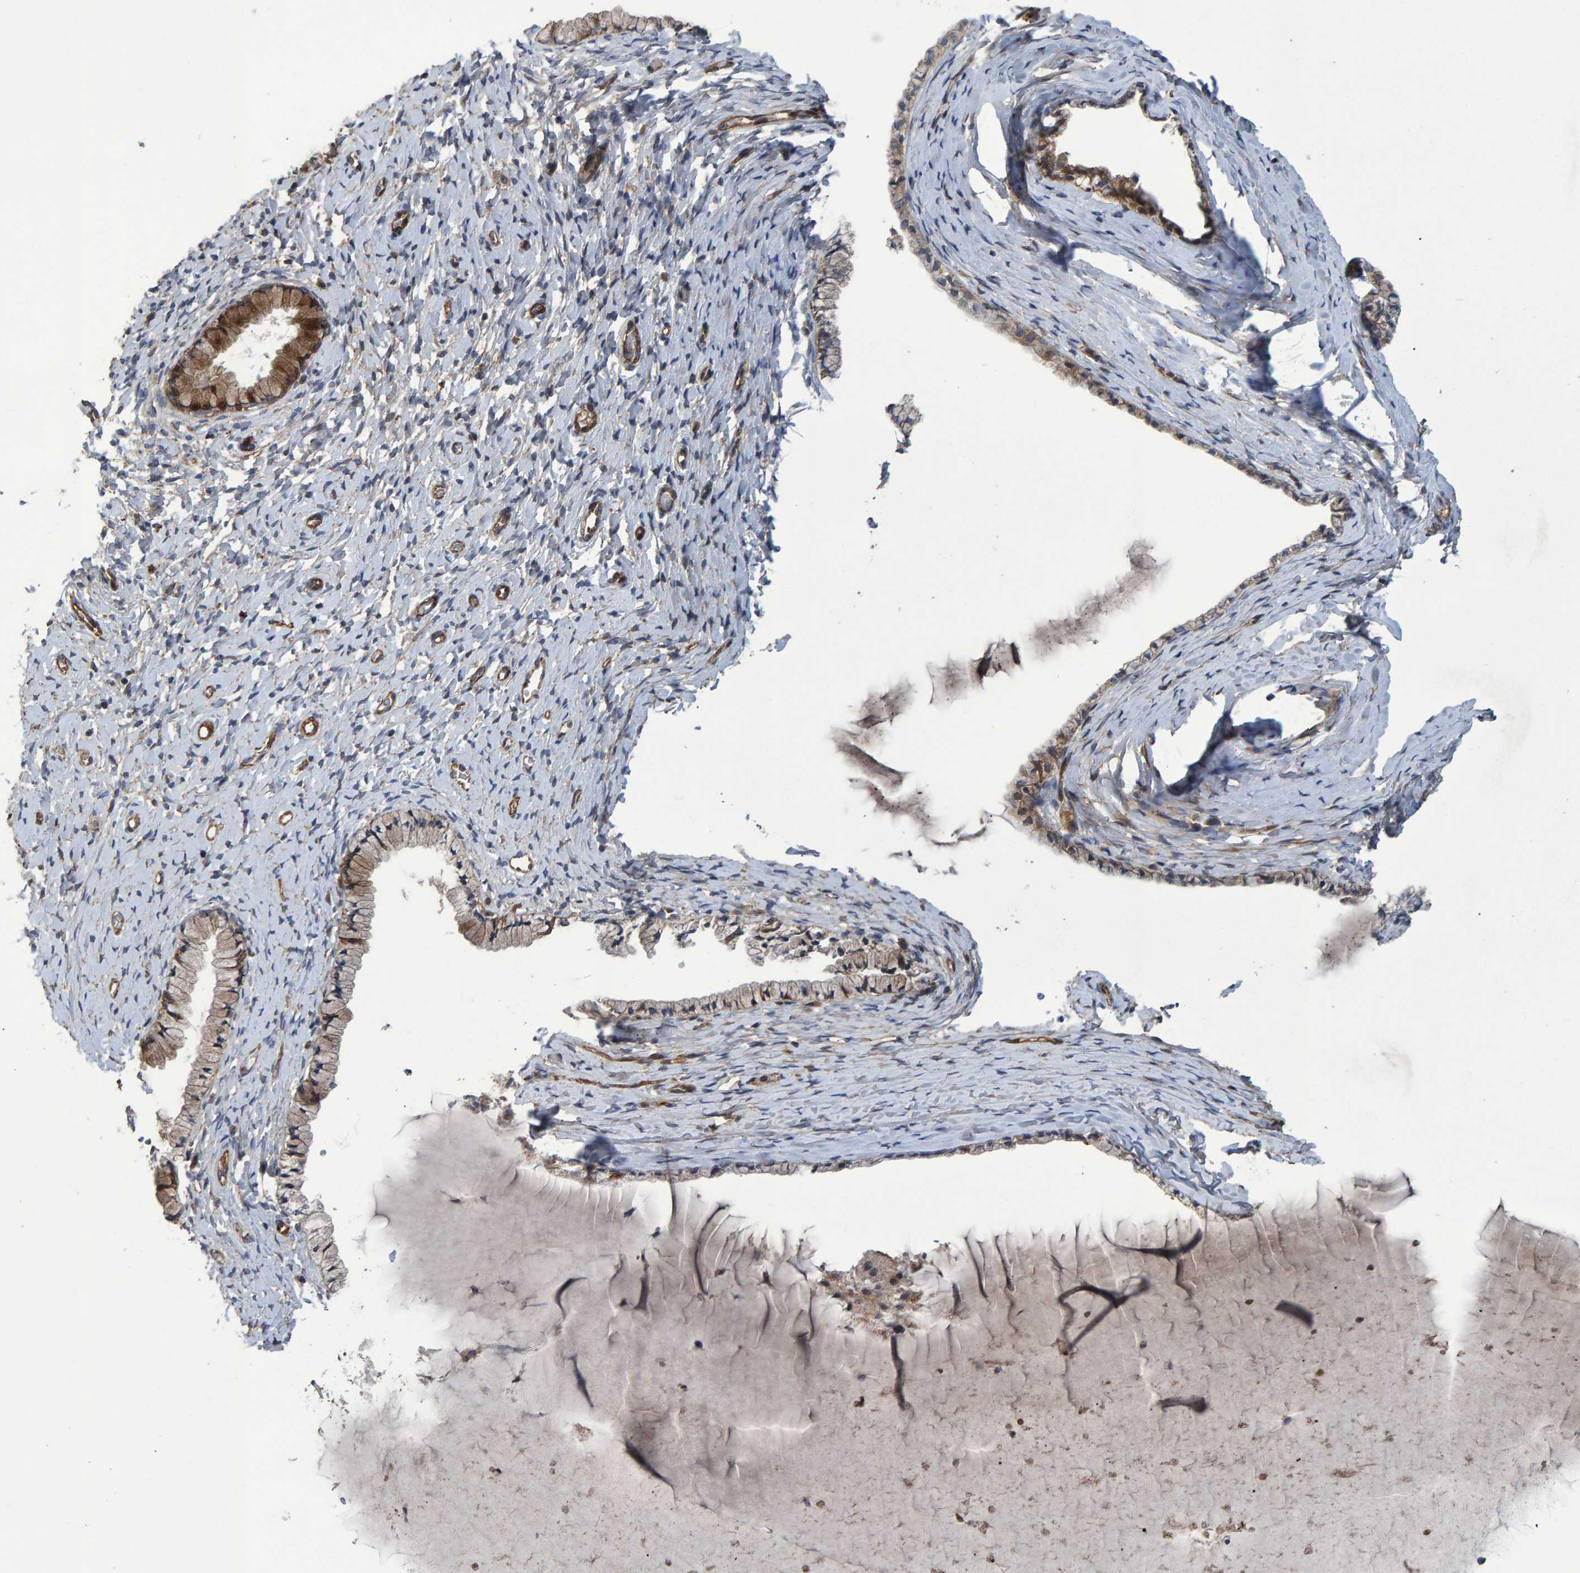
{"staining": {"intensity": "moderate", "quantity": "25%-75%", "location": "cytoplasmic/membranous"}, "tissue": "cervix", "cell_type": "Glandular cells", "image_type": "normal", "snomed": [{"axis": "morphology", "description": "Normal tissue, NOS"}, {"axis": "topography", "description": "Cervix"}], "caption": "Moderate cytoplasmic/membranous positivity is present in about 25%-75% of glandular cells in normal cervix. Using DAB (brown) and hematoxylin (blue) stains, captured at high magnification using brightfield microscopy.", "gene": "SLIT2", "patient": {"sex": "female", "age": 72}}